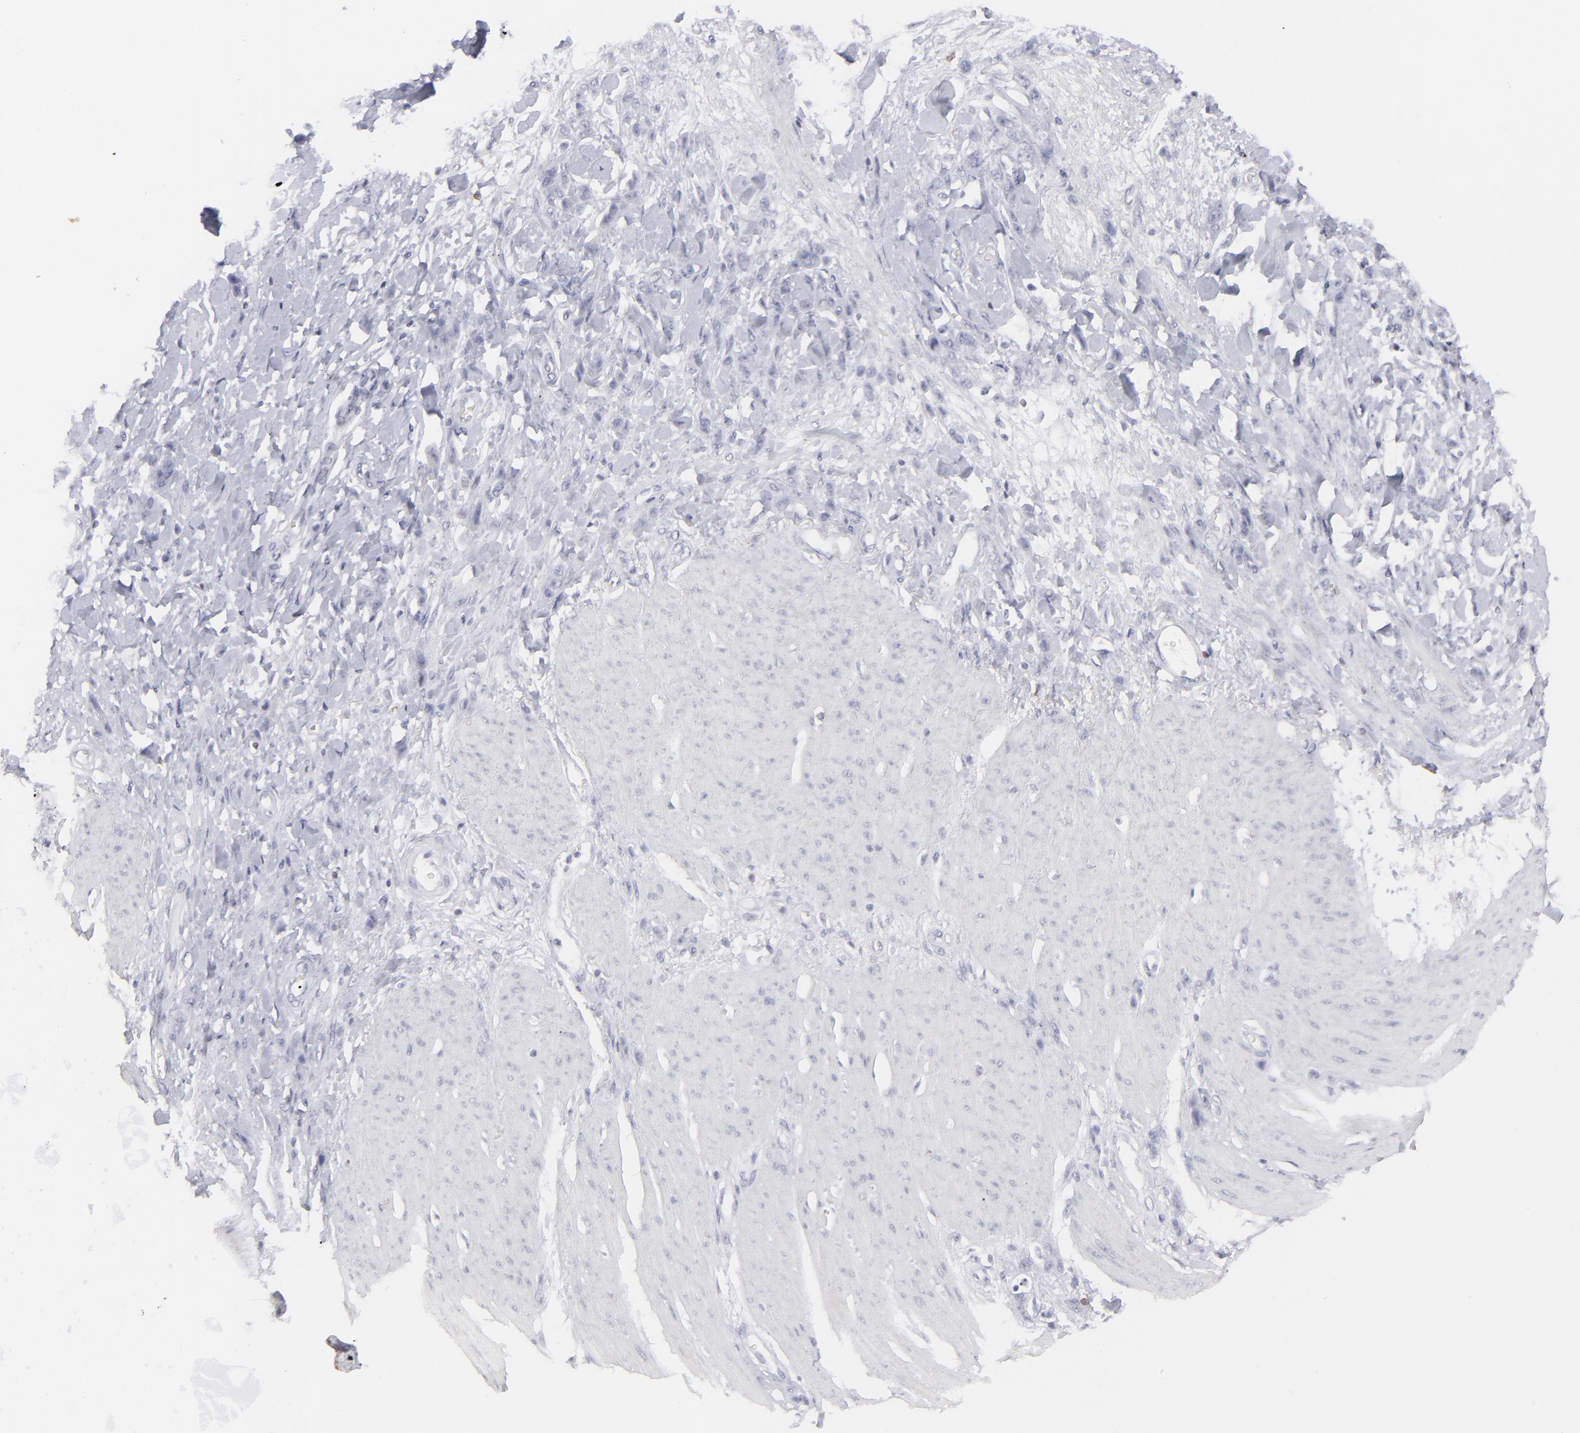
{"staining": {"intensity": "negative", "quantity": "none", "location": "none"}, "tissue": "stomach cancer", "cell_type": "Tumor cells", "image_type": "cancer", "snomed": [{"axis": "morphology", "description": "Normal tissue, NOS"}, {"axis": "morphology", "description": "Adenocarcinoma, NOS"}, {"axis": "topography", "description": "Stomach"}], "caption": "Protein analysis of adenocarcinoma (stomach) shows no significant expression in tumor cells.", "gene": "CD7", "patient": {"sex": "male", "age": 82}}